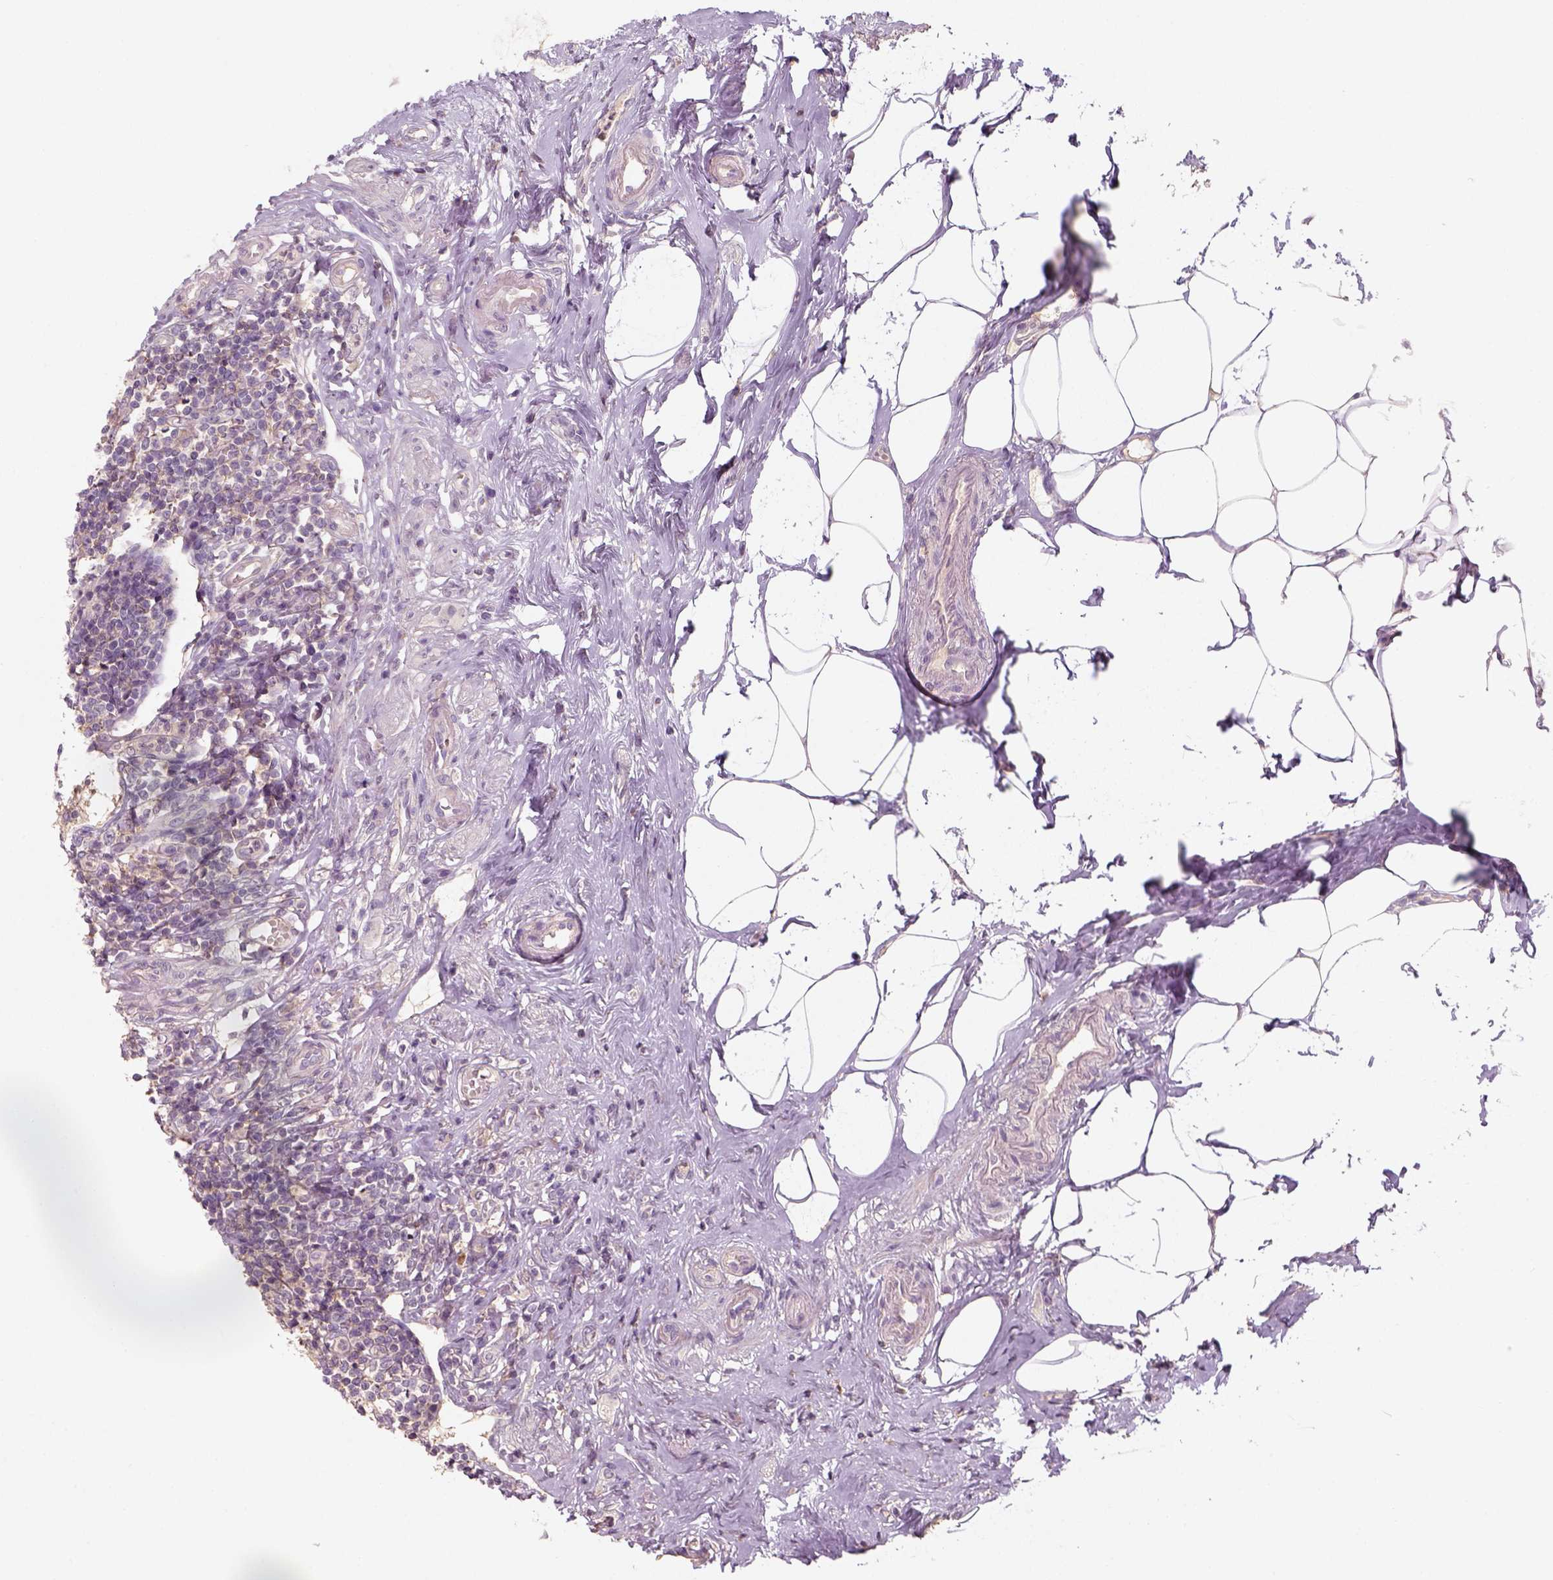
{"staining": {"intensity": "weak", "quantity": "<25%", "location": "cytoplasmic/membranous"}, "tissue": "appendix", "cell_type": "Glandular cells", "image_type": "normal", "snomed": [{"axis": "morphology", "description": "Normal tissue, NOS"}, {"axis": "morphology", "description": "Carcinoma, endometroid"}, {"axis": "topography", "description": "Appendix"}, {"axis": "topography", "description": "Colon"}], "caption": "Immunohistochemistry micrograph of normal human appendix stained for a protein (brown), which displays no staining in glandular cells.", "gene": "AQP9", "patient": {"sex": "female", "age": 60}}